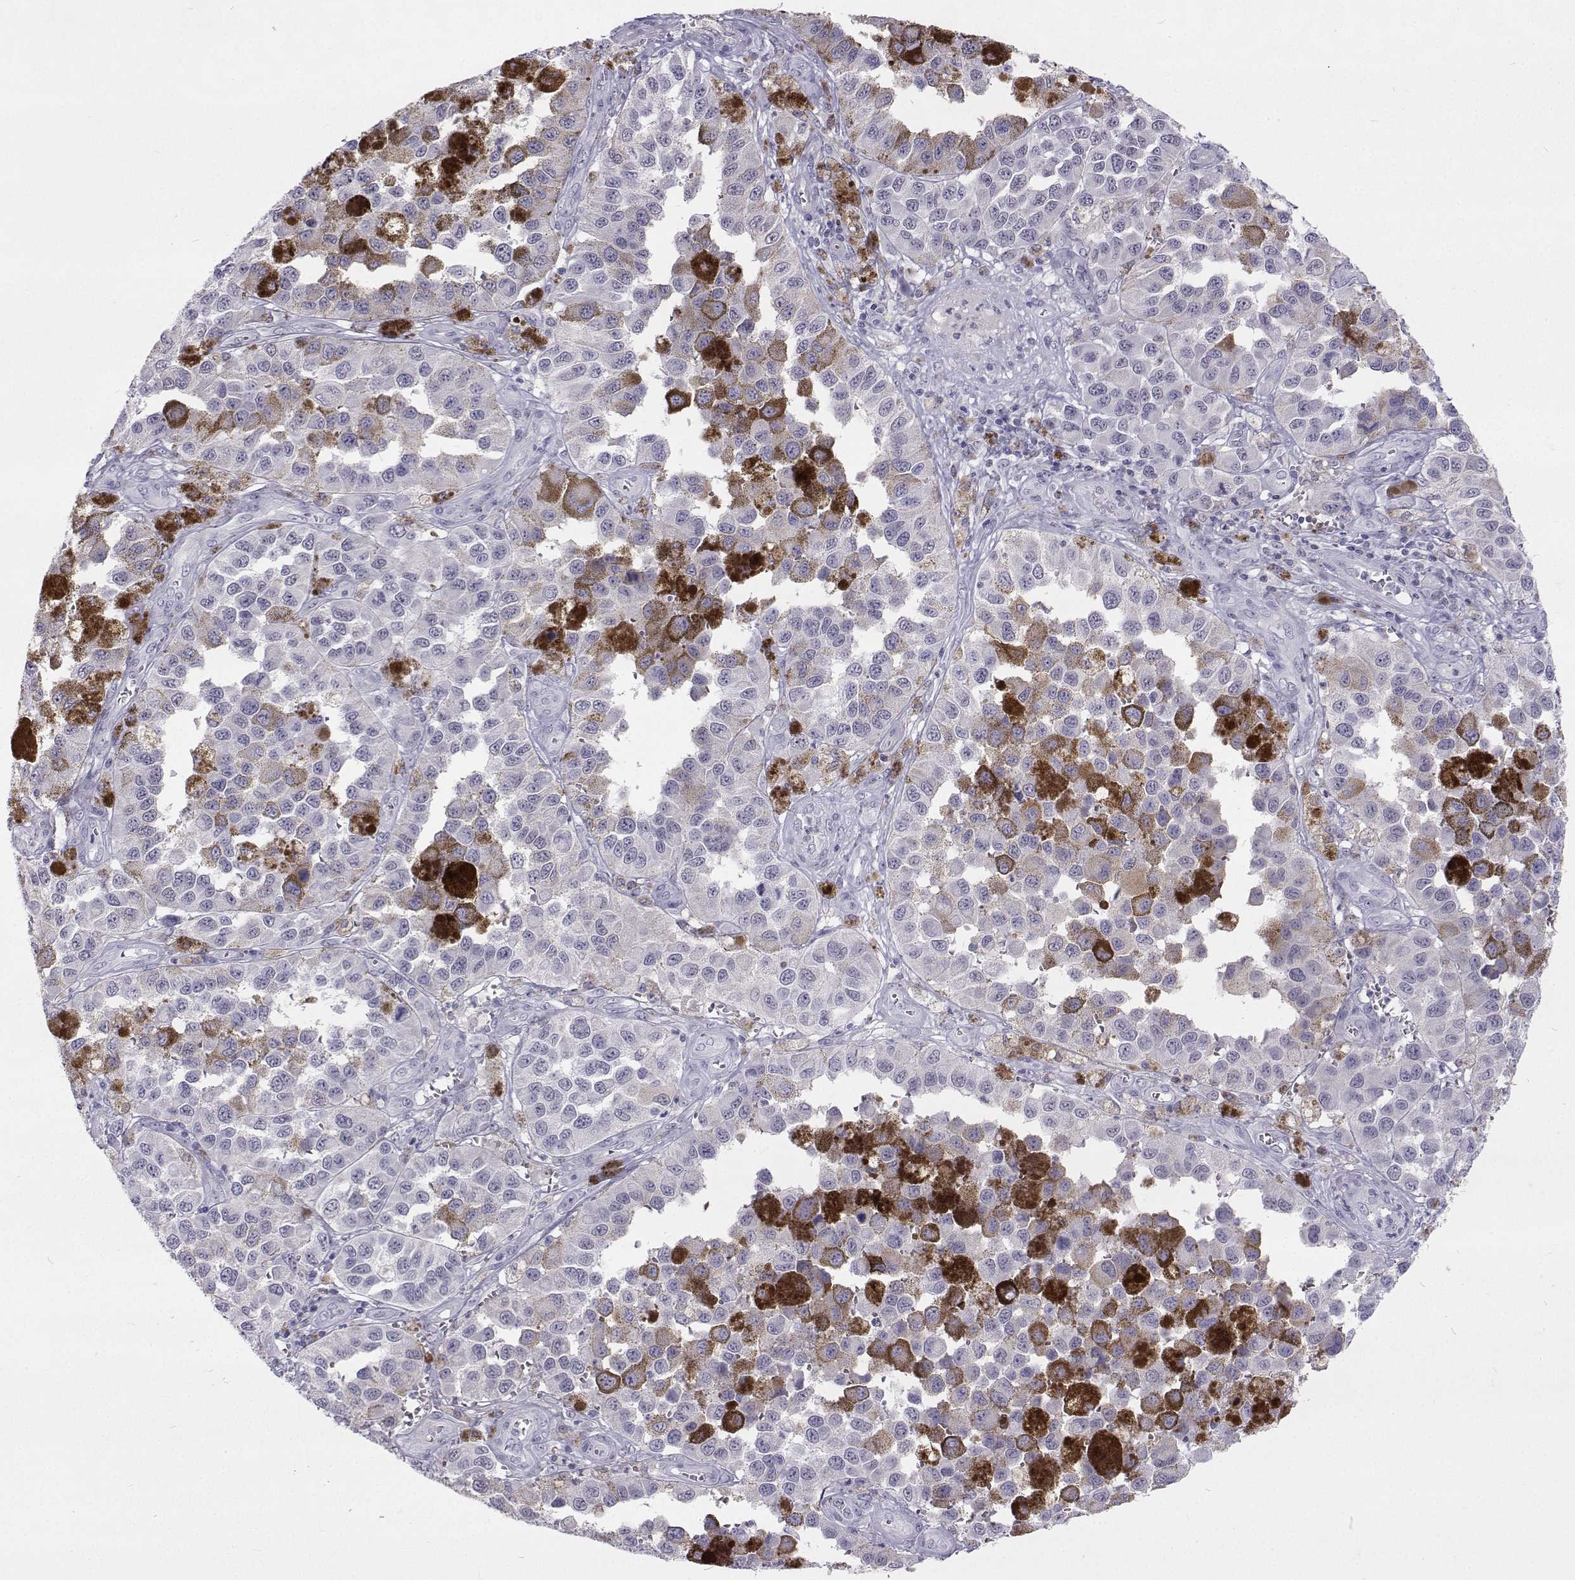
{"staining": {"intensity": "negative", "quantity": "none", "location": "none"}, "tissue": "melanoma", "cell_type": "Tumor cells", "image_type": "cancer", "snomed": [{"axis": "morphology", "description": "Malignant melanoma, NOS"}, {"axis": "topography", "description": "Skin"}], "caption": "An image of malignant melanoma stained for a protein demonstrates no brown staining in tumor cells.", "gene": "GALM", "patient": {"sex": "female", "age": 58}}